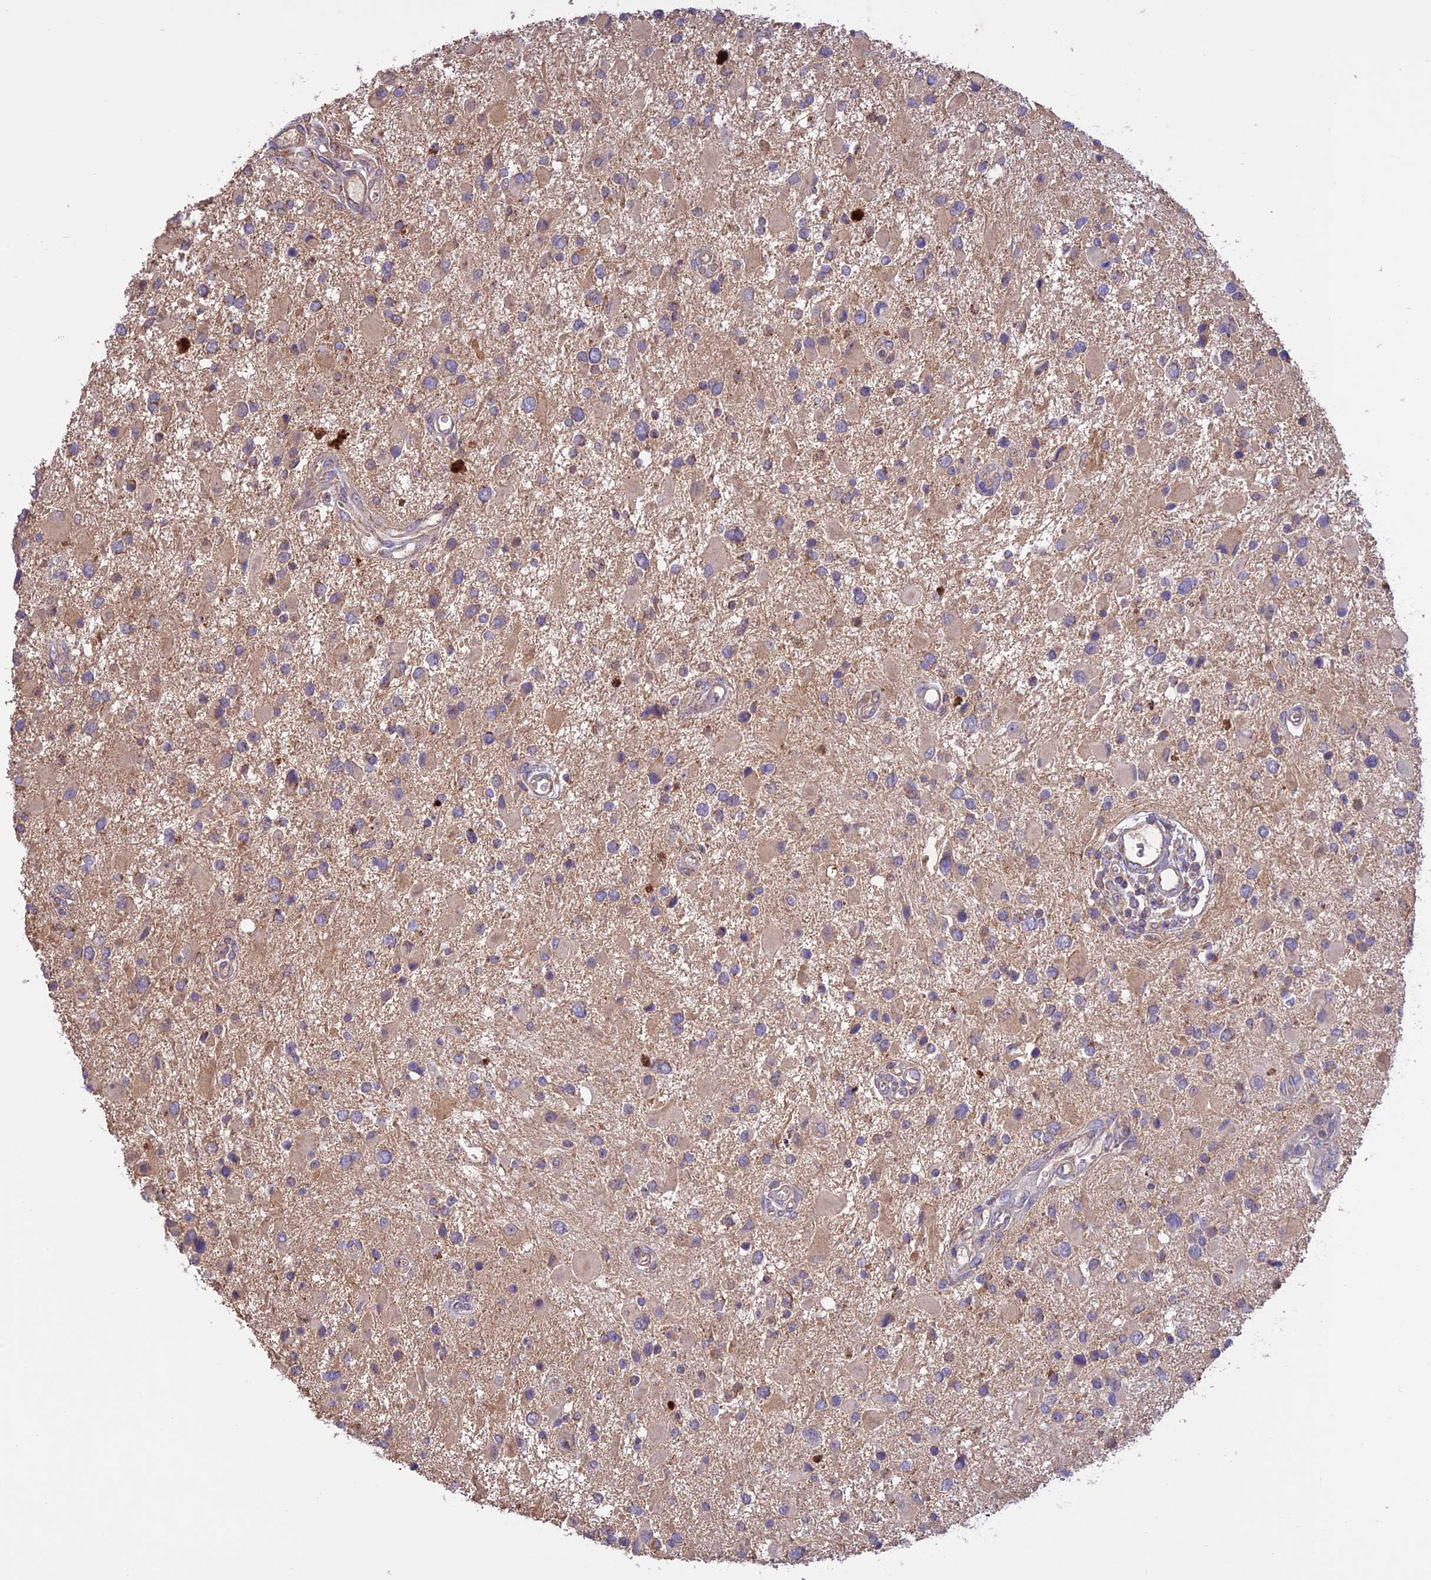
{"staining": {"intensity": "weak", "quantity": ">75%", "location": "cytoplasmic/membranous"}, "tissue": "glioma", "cell_type": "Tumor cells", "image_type": "cancer", "snomed": [{"axis": "morphology", "description": "Glioma, malignant, High grade"}, {"axis": "topography", "description": "Brain"}], "caption": "The histopathology image exhibits staining of glioma, revealing weak cytoplasmic/membranous protein positivity (brown color) within tumor cells. Ihc stains the protein in brown and the nuclei are stained blue.", "gene": "NDUFAF1", "patient": {"sex": "male", "age": 53}}